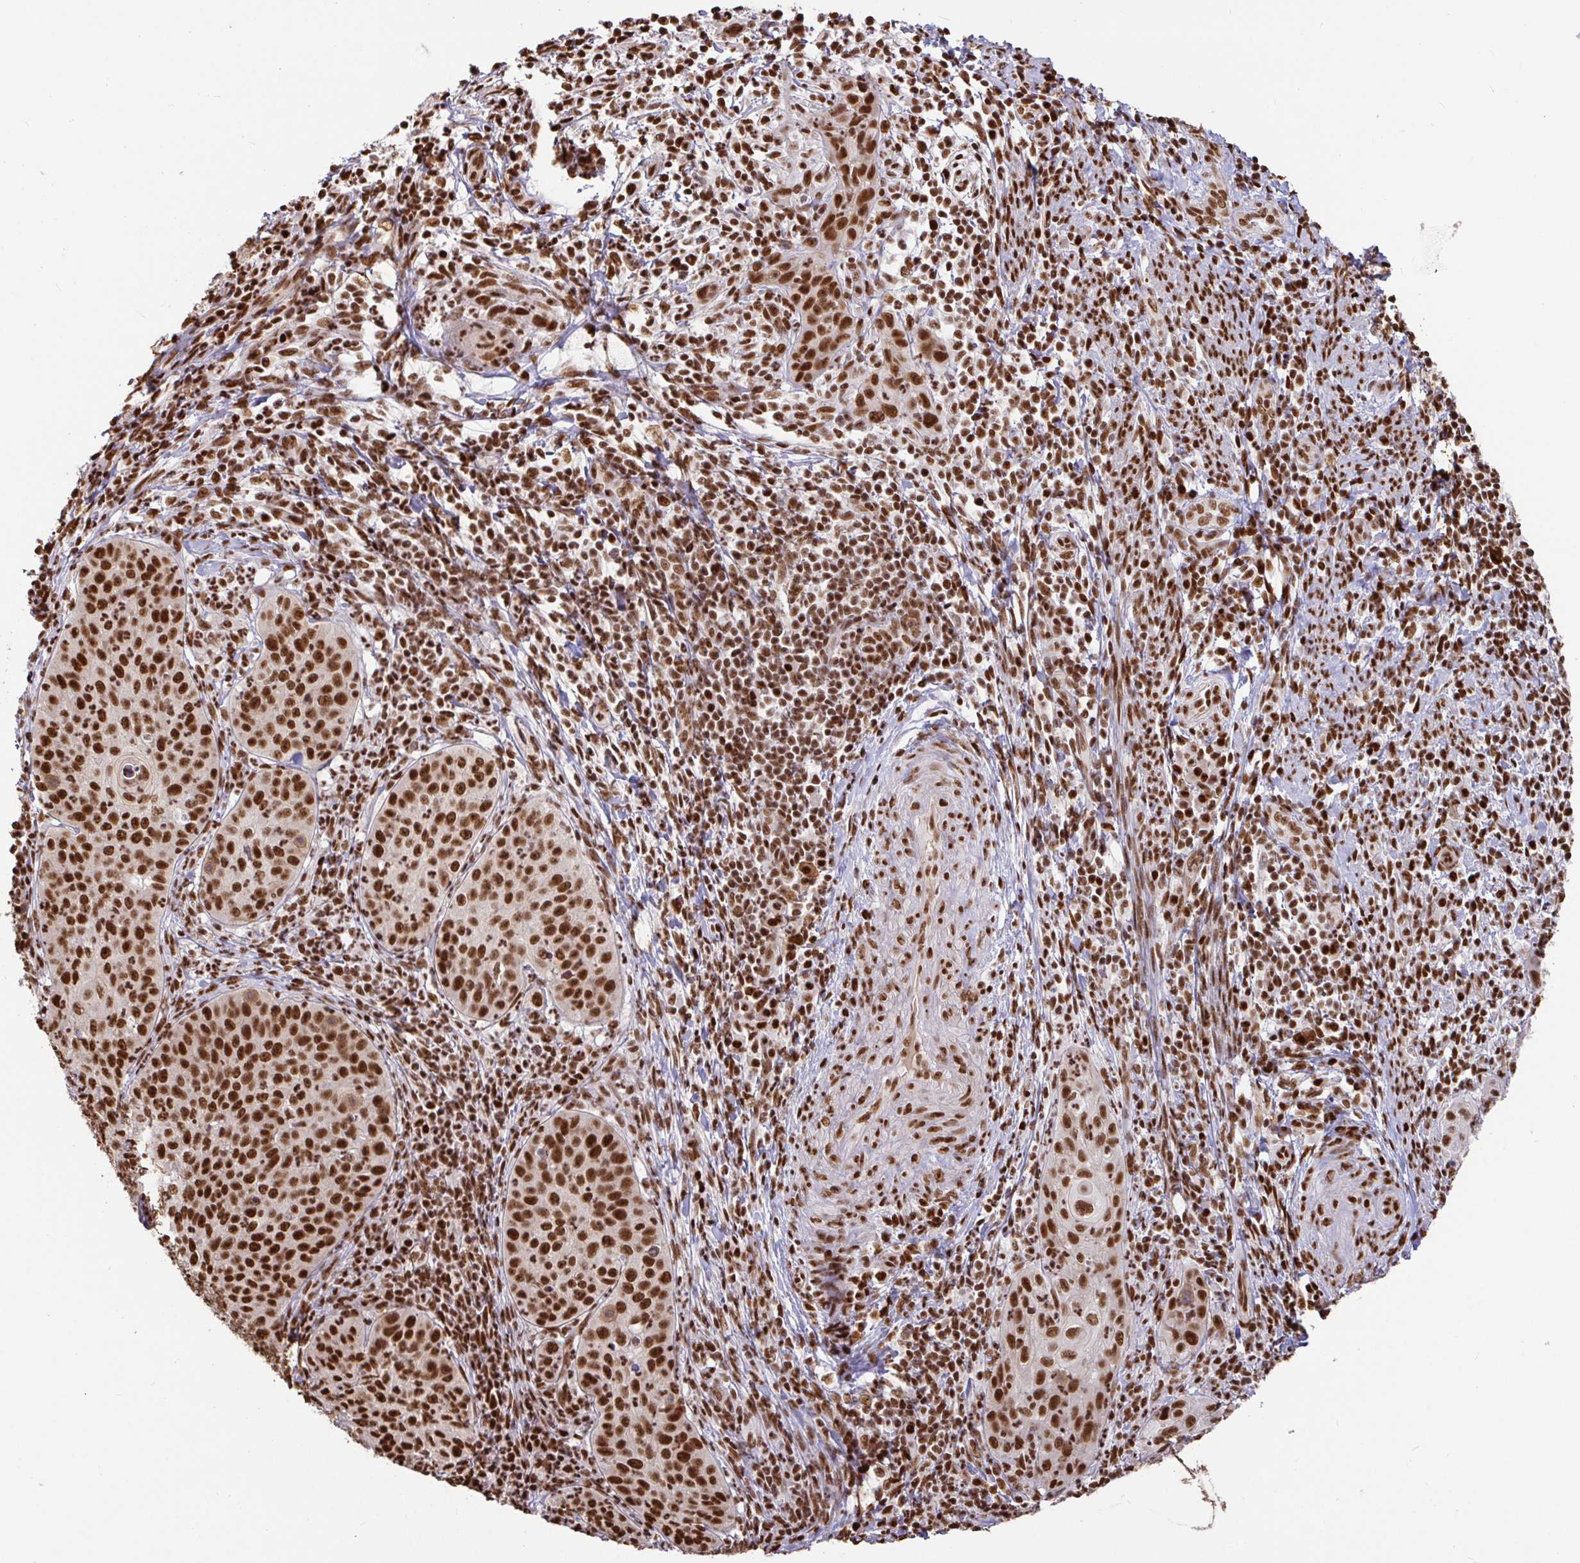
{"staining": {"intensity": "strong", "quantity": ">75%", "location": "nuclear"}, "tissue": "cervical cancer", "cell_type": "Tumor cells", "image_type": "cancer", "snomed": [{"axis": "morphology", "description": "Squamous cell carcinoma, NOS"}, {"axis": "topography", "description": "Cervix"}], "caption": "Strong nuclear expression for a protein is seen in approximately >75% of tumor cells of cervical cancer (squamous cell carcinoma) using IHC.", "gene": "SP3", "patient": {"sex": "female", "age": 30}}